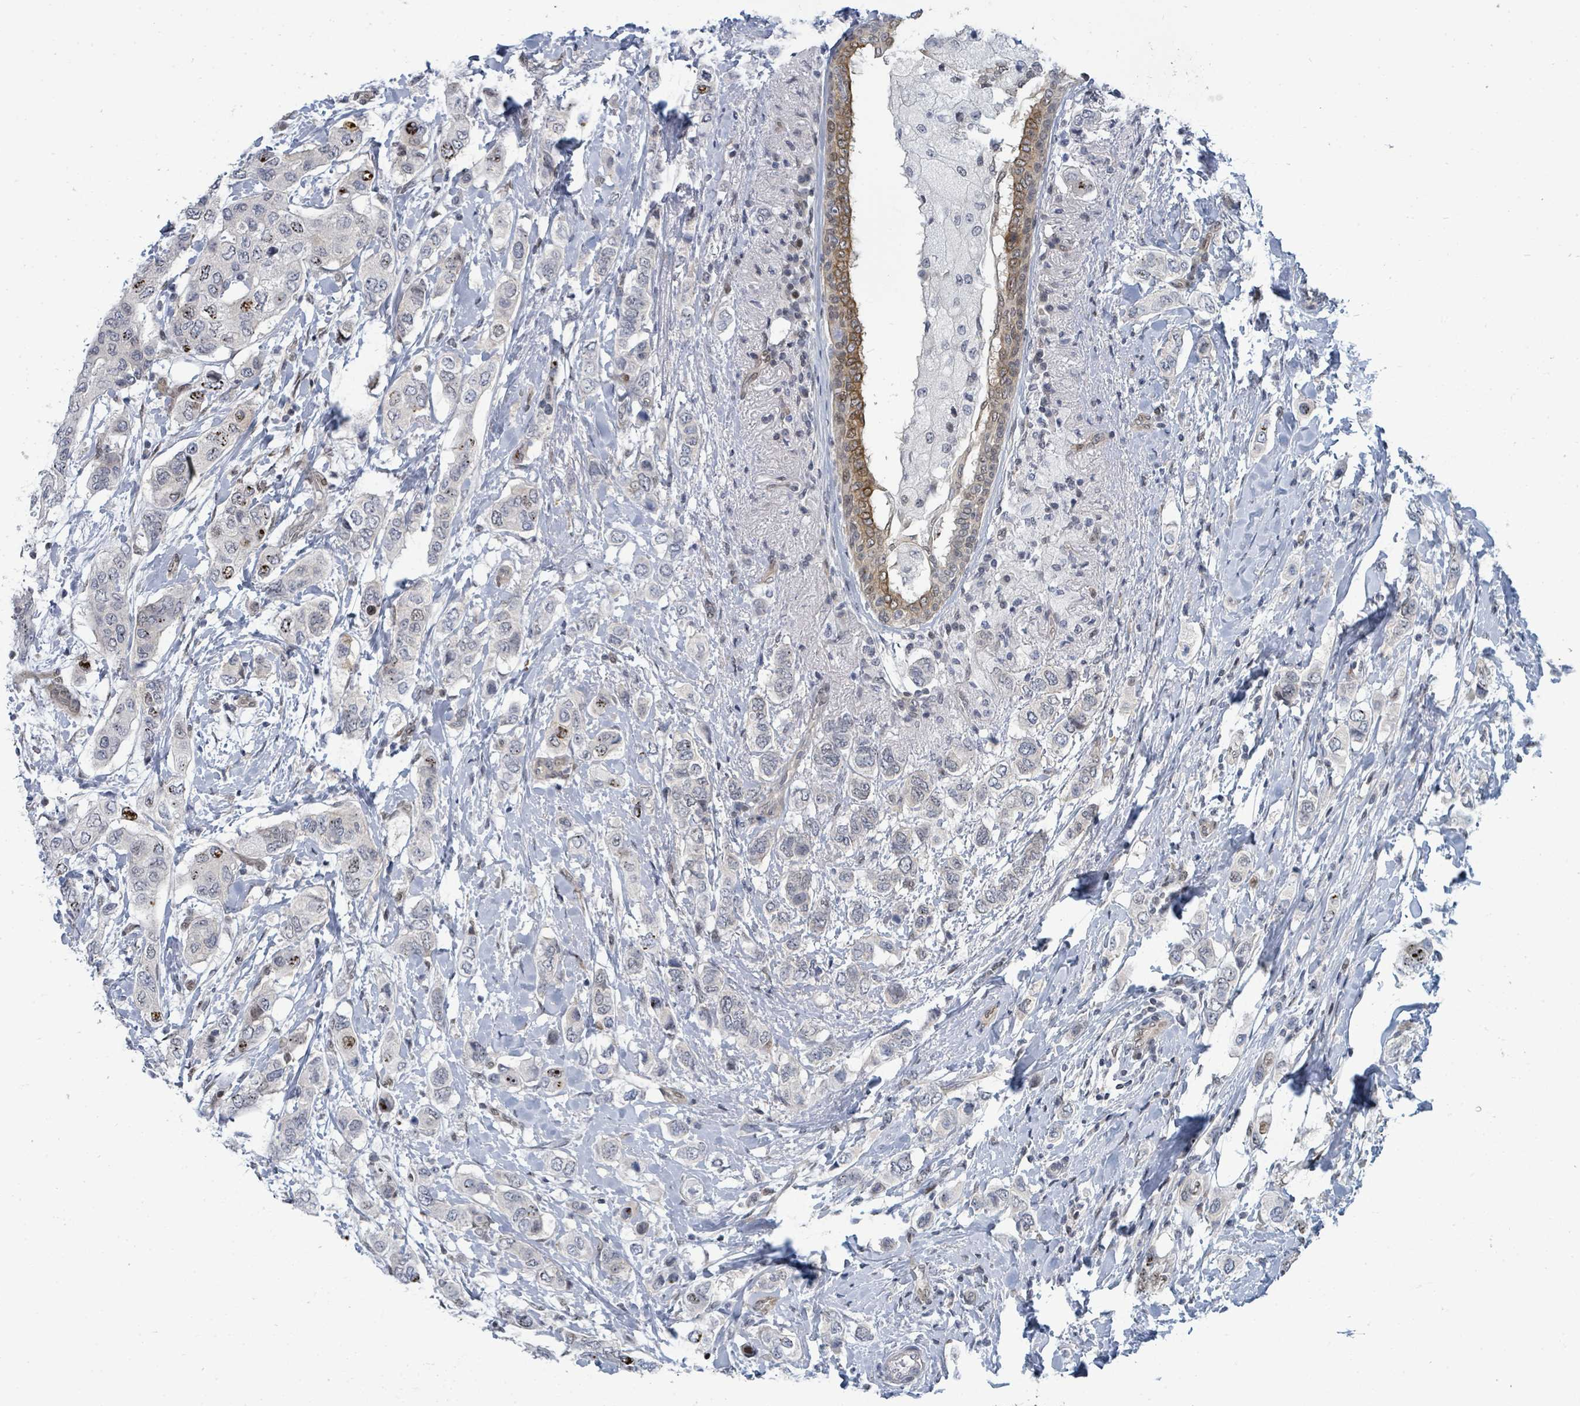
{"staining": {"intensity": "moderate", "quantity": "<25%", "location": "cytoplasmic/membranous"}, "tissue": "breast cancer", "cell_type": "Tumor cells", "image_type": "cancer", "snomed": [{"axis": "morphology", "description": "Lobular carcinoma"}, {"axis": "topography", "description": "Breast"}], "caption": "This micrograph displays immunohistochemistry (IHC) staining of lobular carcinoma (breast), with low moderate cytoplasmic/membranous expression in approximately <25% of tumor cells.", "gene": "SUMO4", "patient": {"sex": "female", "age": 51}}